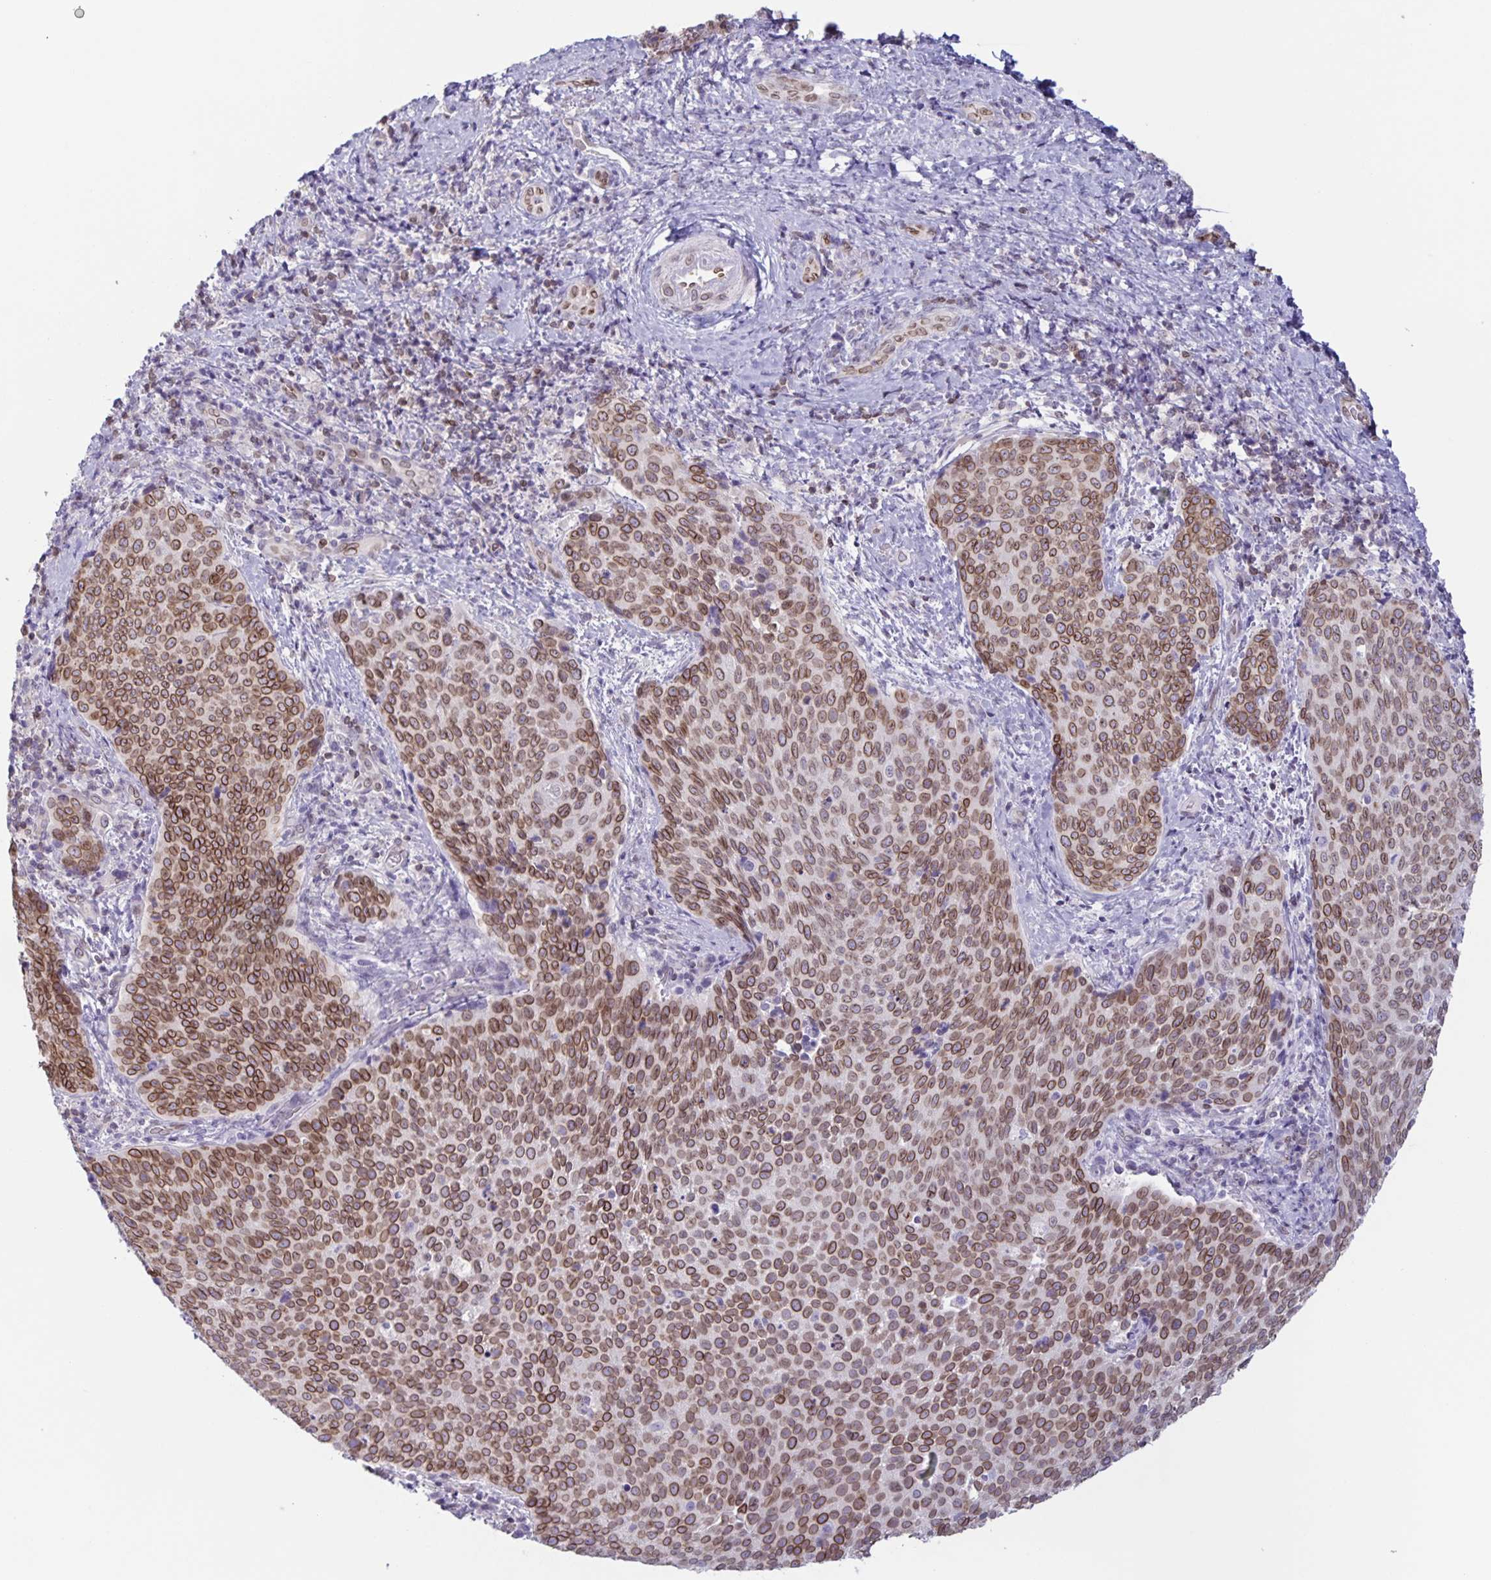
{"staining": {"intensity": "moderate", "quantity": ">75%", "location": "cytoplasmic/membranous,nuclear"}, "tissue": "cervical cancer", "cell_type": "Tumor cells", "image_type": "cancer", "snomed": [{"axis": "morphology", "description": "Squamous cell carcinoma, NOS"}, {"axis": "topography", "description": "Cervix"}], "caption": "Human squamous cell carcinoma (cervical) stained with a brown dye displays moderate cytoplasmic/membranous and nuclear positive expression in approximately >75% of tumor cells.", "gene": "SYNE2", "patient": {"sex": "female", "age": 34}}